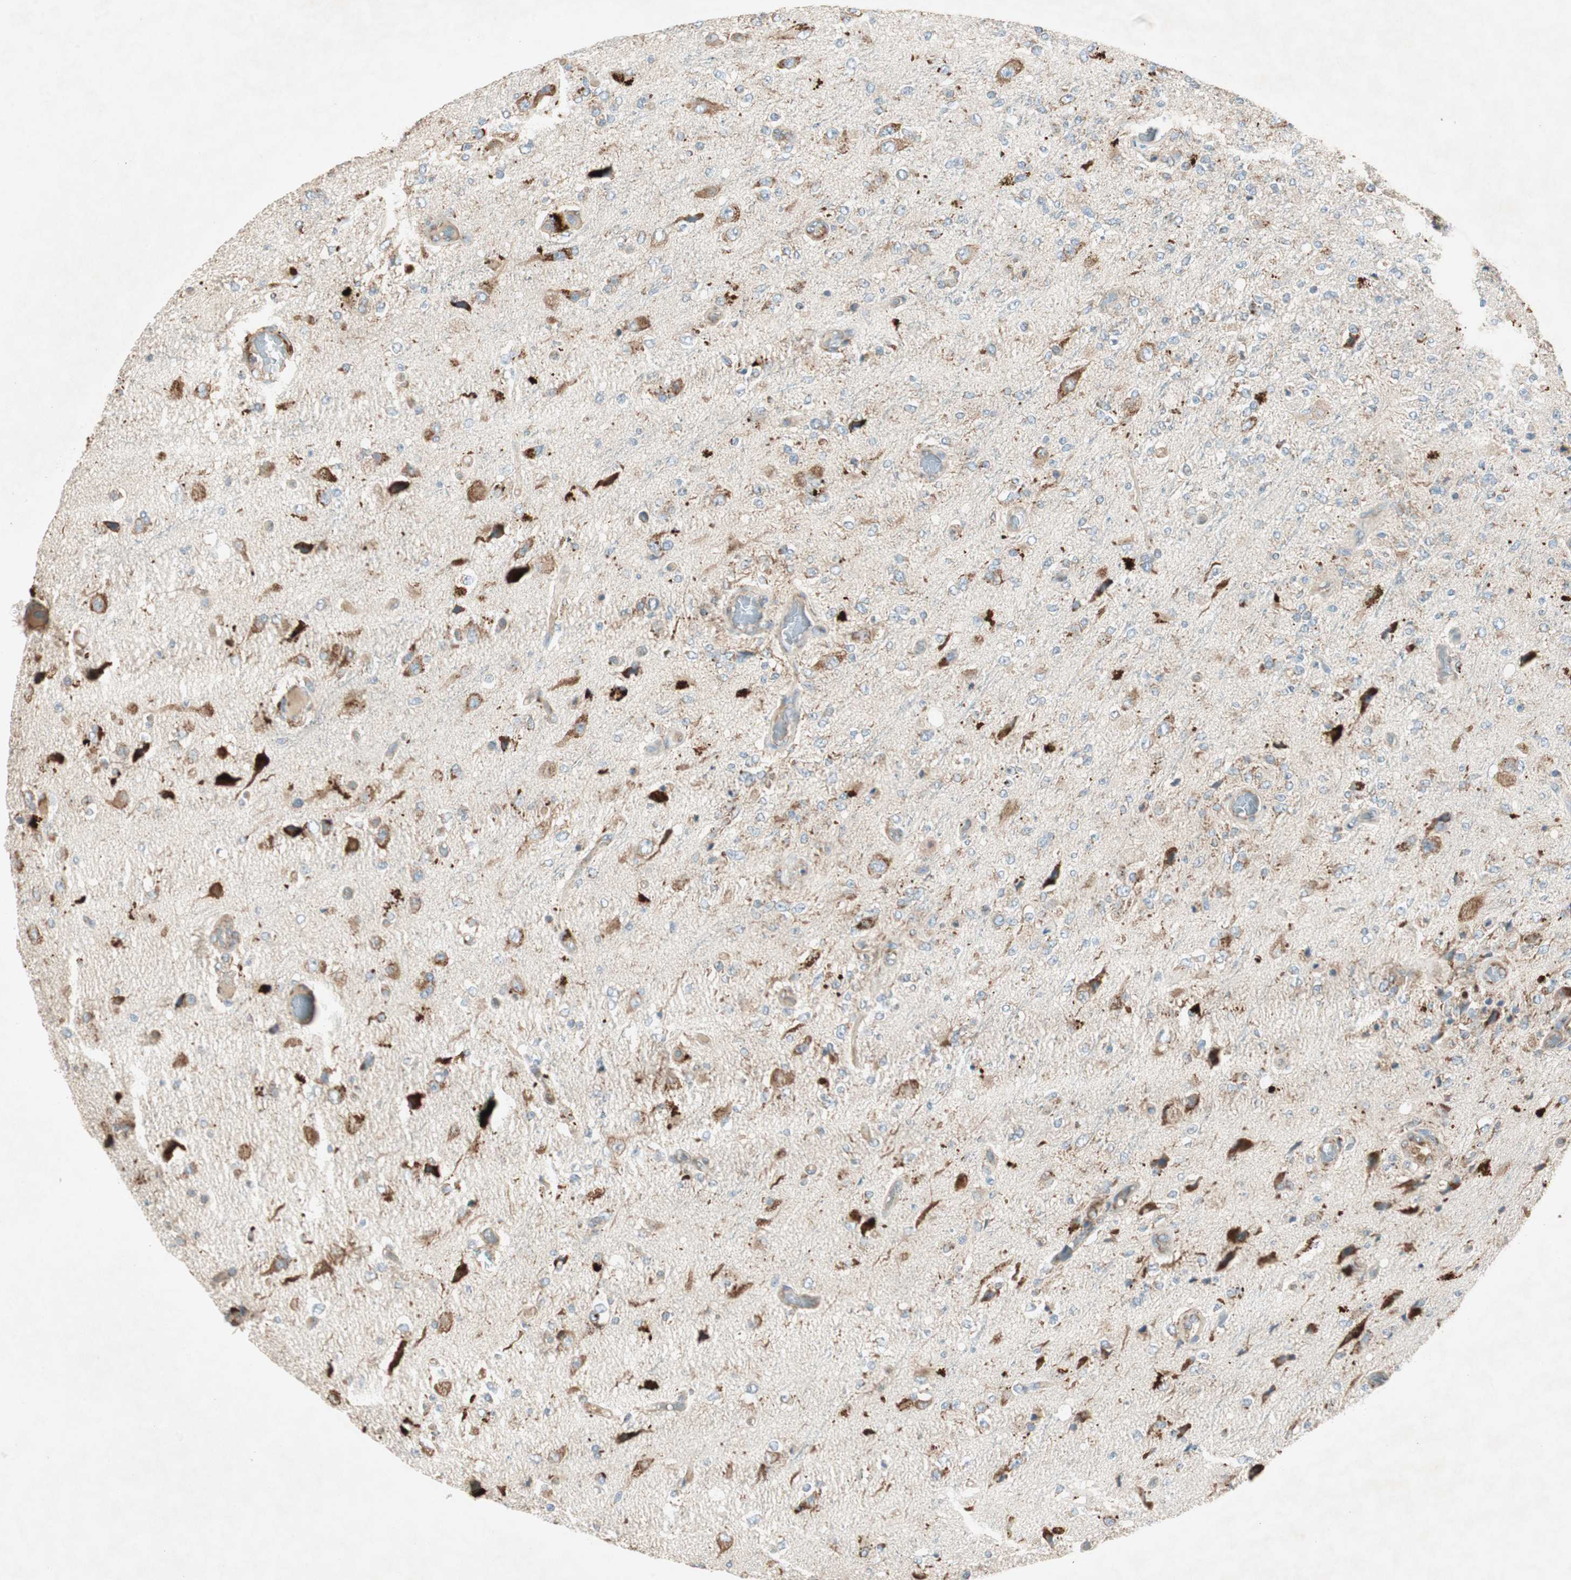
{"staining": {"intensity": "weak", "quantity": "25%-75%", "location": "cytoplasmic/membranous"}, "tissue": "glioma", "cell_type": "Tumor cells", "image_type": "cancer", "snomed": [{"axis": "morphology", "description": "Normal tissue, NOS"}, {"axis": "morphology", "description": "Glioma, malignant, High grade"}, {"axis": "topography", "description": "Cerebral cortex"}], "caption": "Human glioma stained with a brown dye shows weak cytoplasmic/membranous positive positivity in approximately 25%-75% of tumor cells.", "gene": "RPL23", "patient": {"sex": "male", "age": 77}}